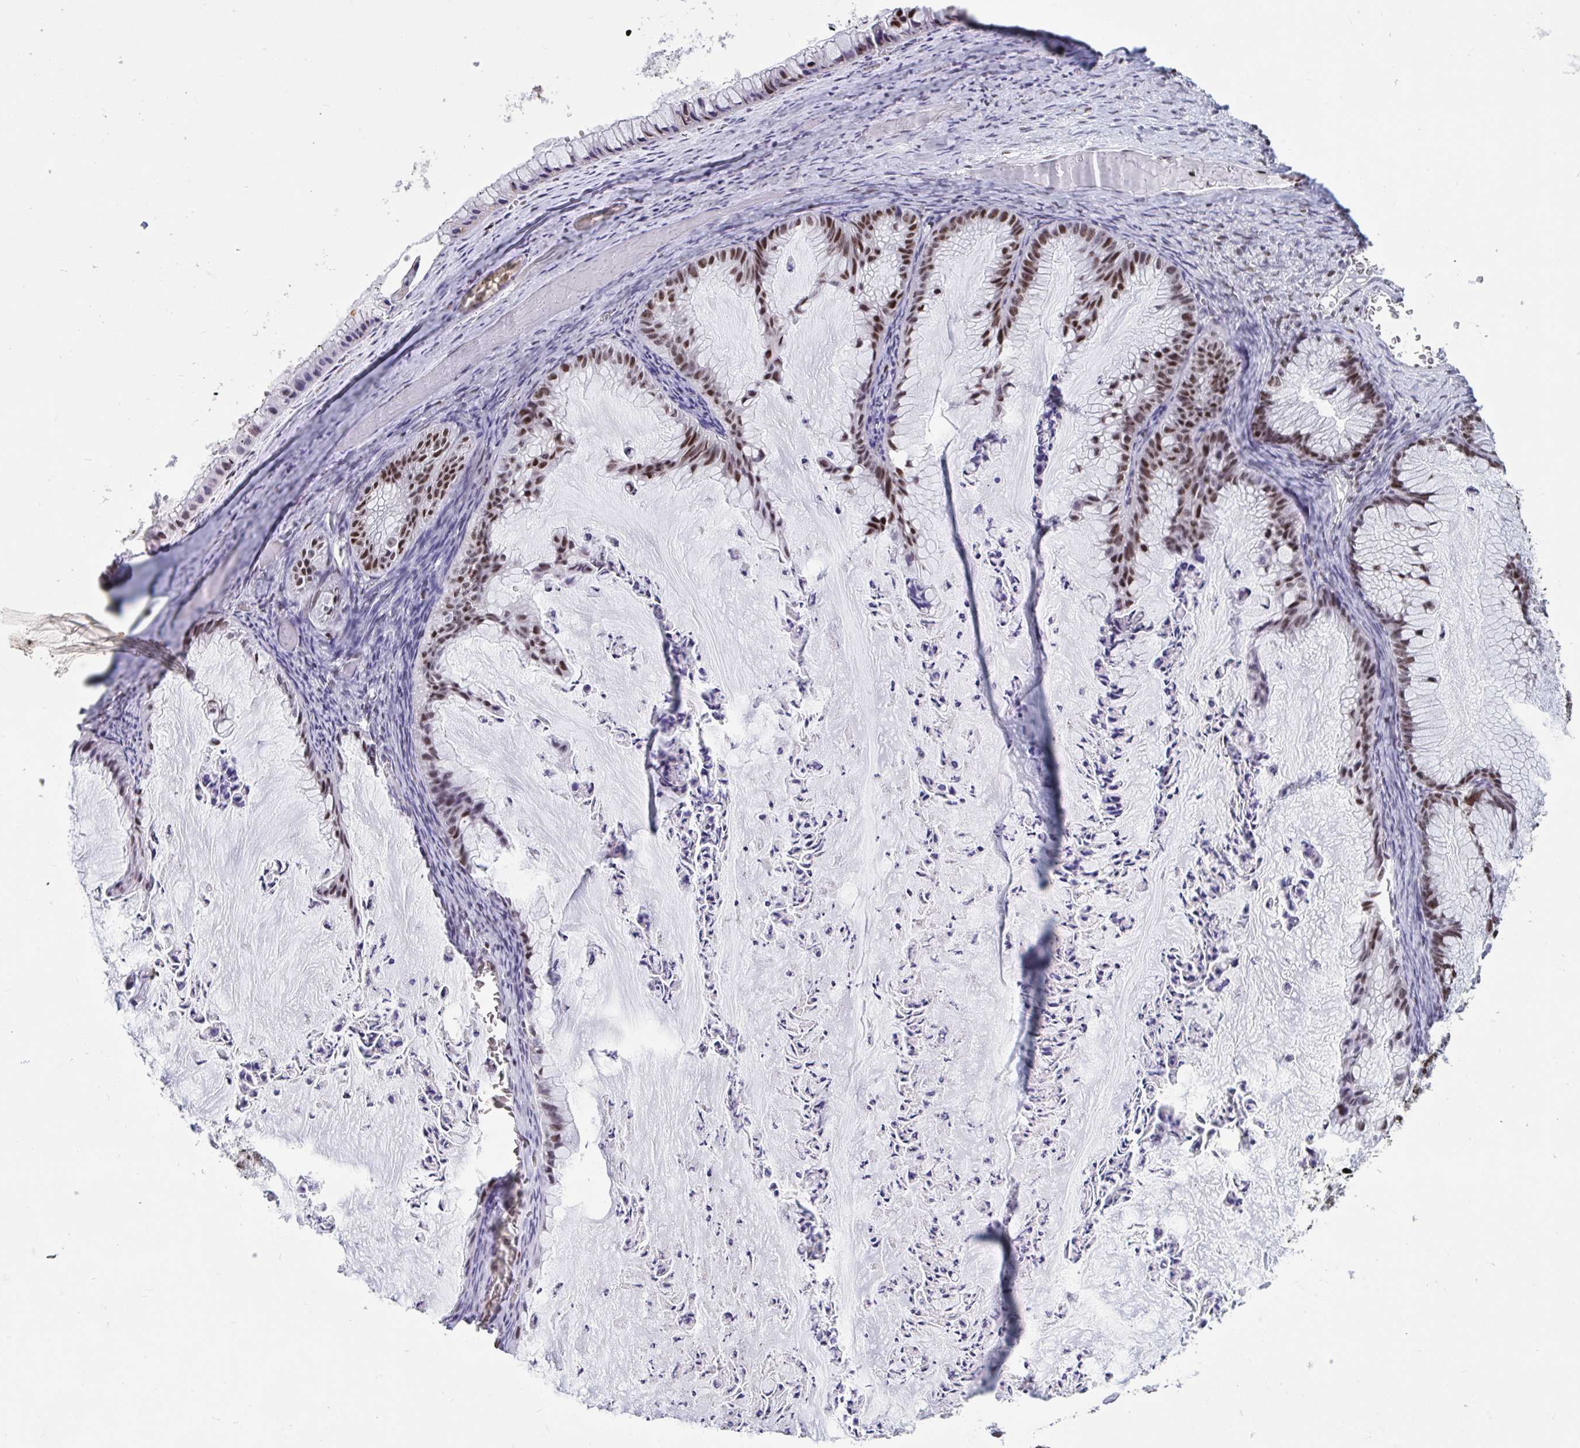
{"staining": {"intensity": "moderate", "quantity": ">75%", "location": "nuclear"}, "tissue": "ovarian cancer", "cell_type": "Tumor cells", "image_type": "cancer", "snomed": [{"axis": "morphology", "description": "Cystadenocarcinoma, mucinous, NOS"}, {"axis": "topography", "description": "Ovary"}], "caption": "Protein staining reveals moderate nuclear expression in approximately >75% of tumor cells in ovarian mucinous cystadenocarcinoma. (Stains: DAB (3,3'-diaminobenzidine) in brown, nuclei in blue, Microscopy: brightfield microscopy at high magnification).", "gene": "HMGB2", "patient": {"sex": "female", "age": 72}}